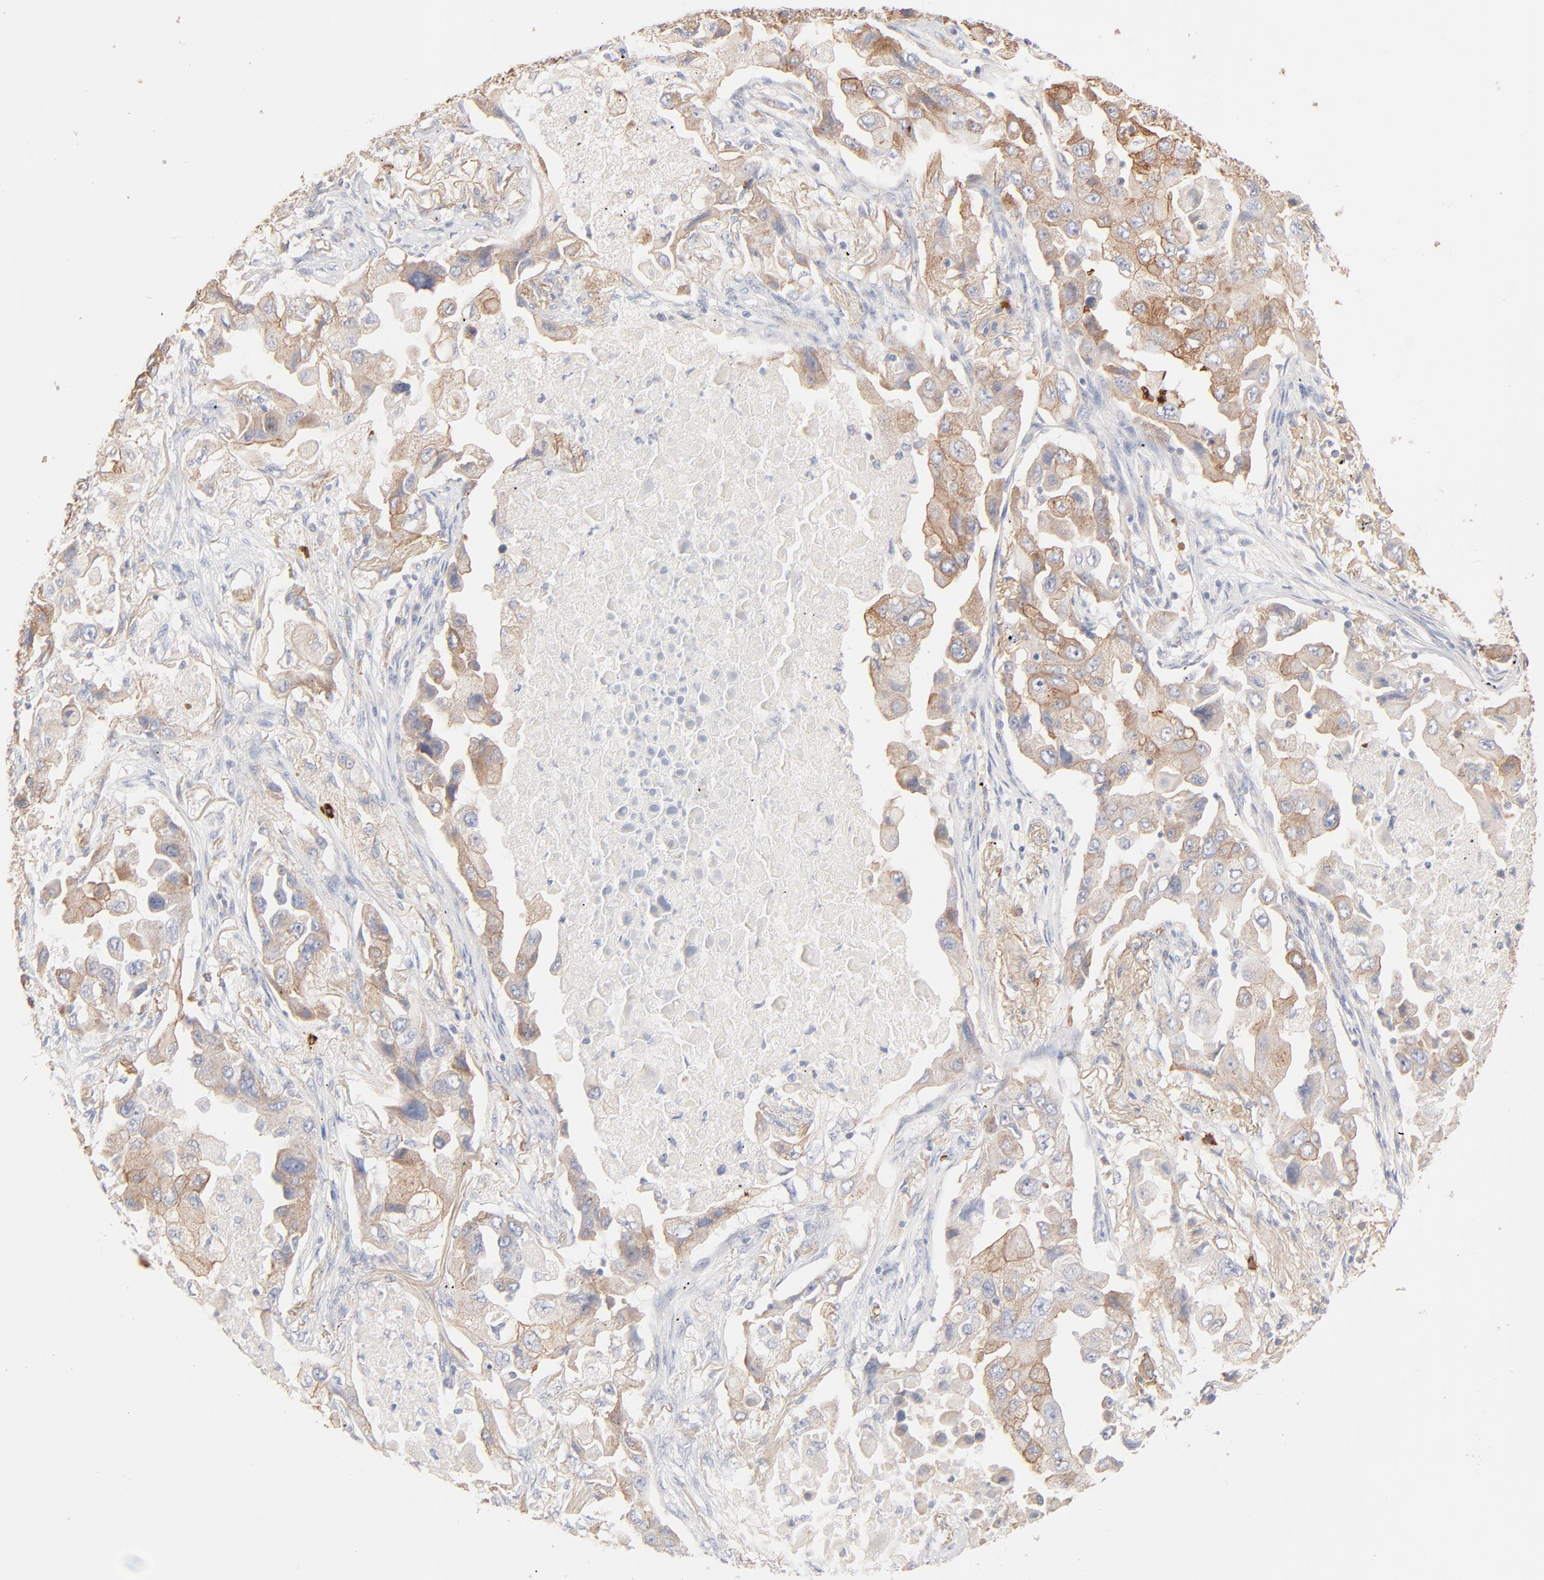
{"staining": {"intensity": "moderate", "quantity": "25%-75%", "location": "cytoplasmic/membranous"}, "tissue": "lung cancer", "cell_type": "Tumor cells", "image_type": "cancer", "snomed": [{"axis": "morphology", "description": "Adenocarcinoma, NOS"}, {"axis": "topography", "description": "Lung"}], "caption": "Lung cancer (adenocarcinoma) stained with a protein marker displays moderate staining in tumor cells.", "gene": "SPTB", "patient": {"sex": "female", "age": 65}}